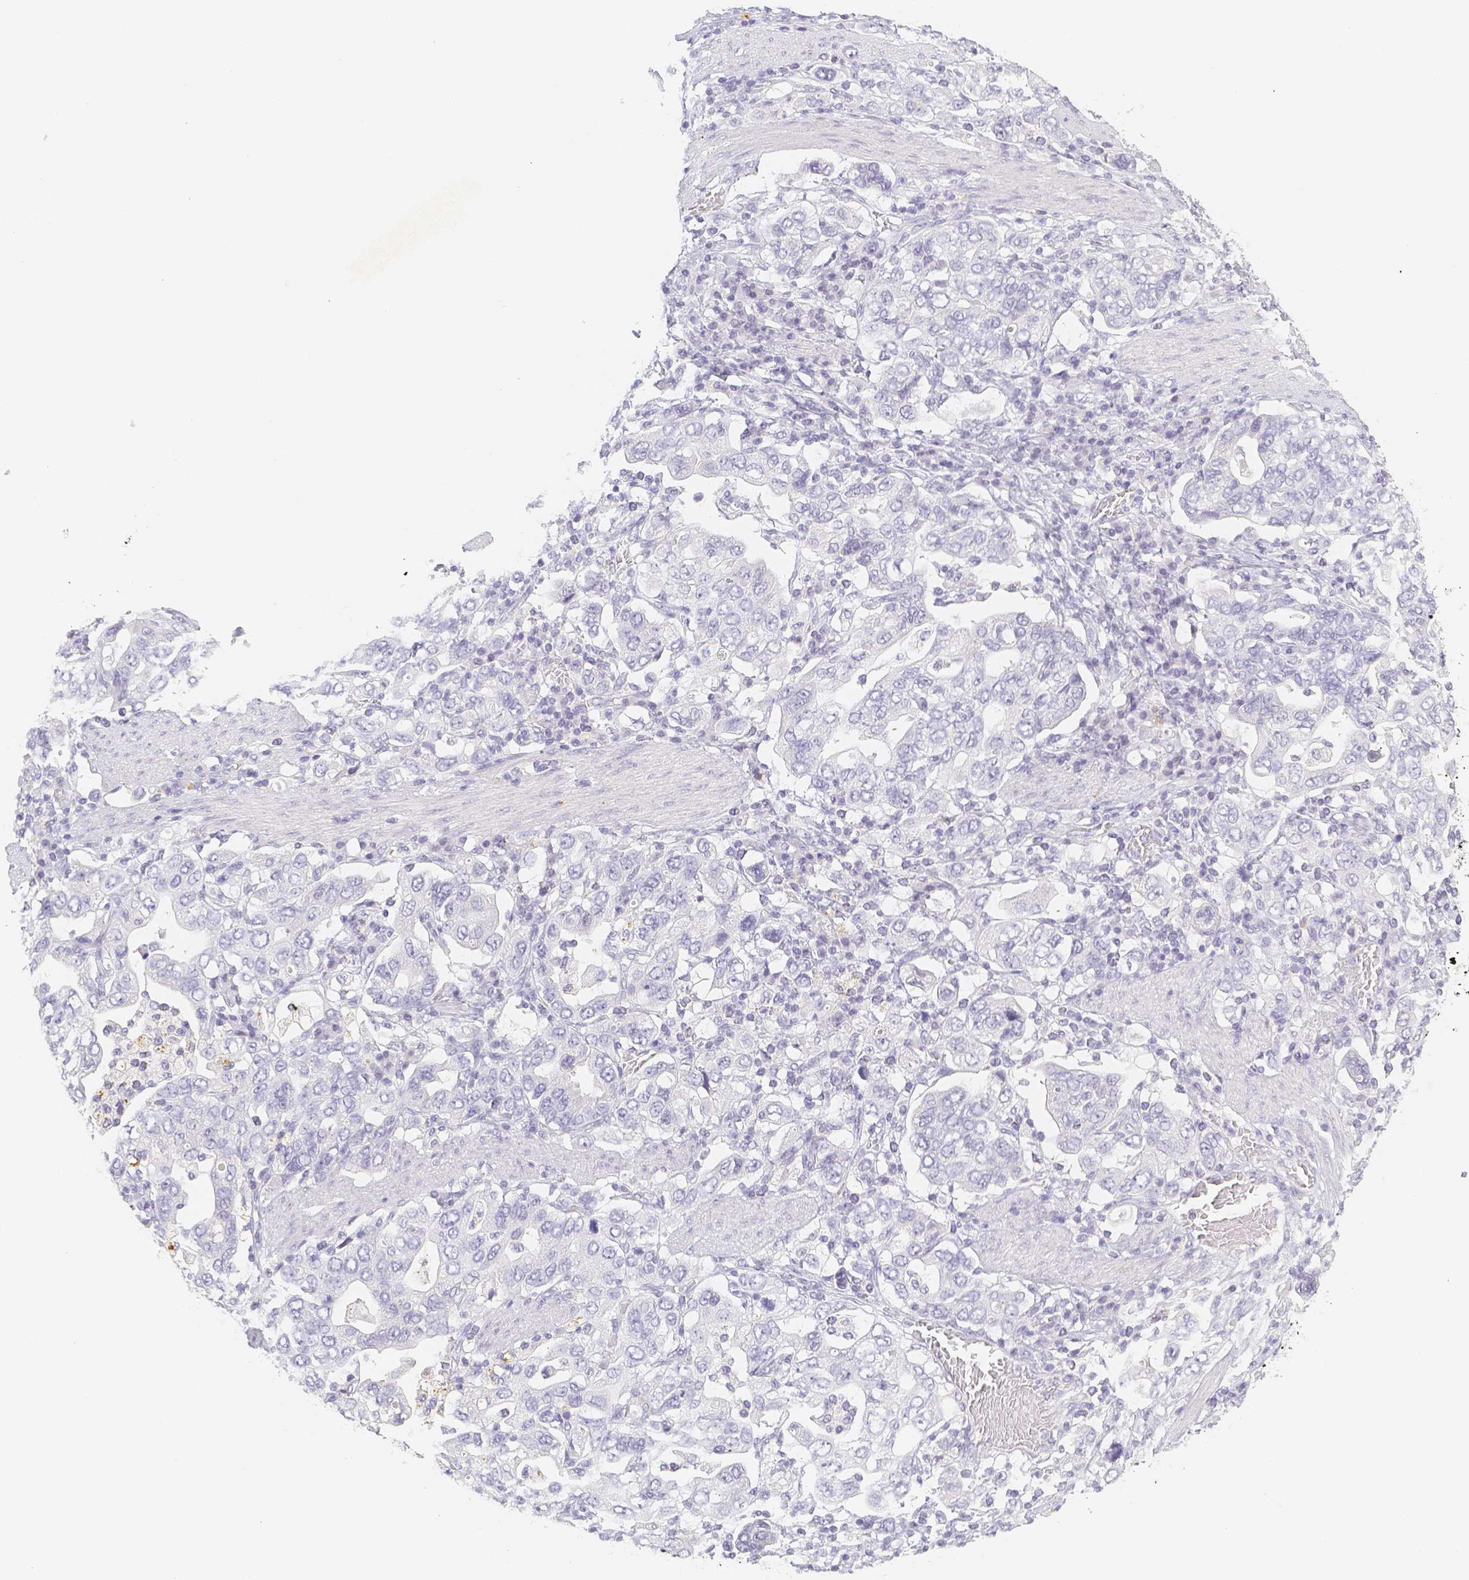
{"staining": {"intensity": "negative", "quantity": "none", "location": "none"}, "tissue": "stomach cancer", "cell_type": "Tumor cells", "image_type": "cancer", "snomed": [{"axis": "morphology", "description": "Adenocarcinoma, NOS"}, {"axis": "topography", "description": "Stomach, upper"}], "caption": "Stomach cancer (adenocarcinoma) was stained to show a protein in brown. There is no significant staining in tumor cells. (Brightfield microscopy of DAB (3,3'-diaminobenzidine) IHC at high magnification).", "gene": "PADI4", "patient": {"sex": "male", "age": 62}}